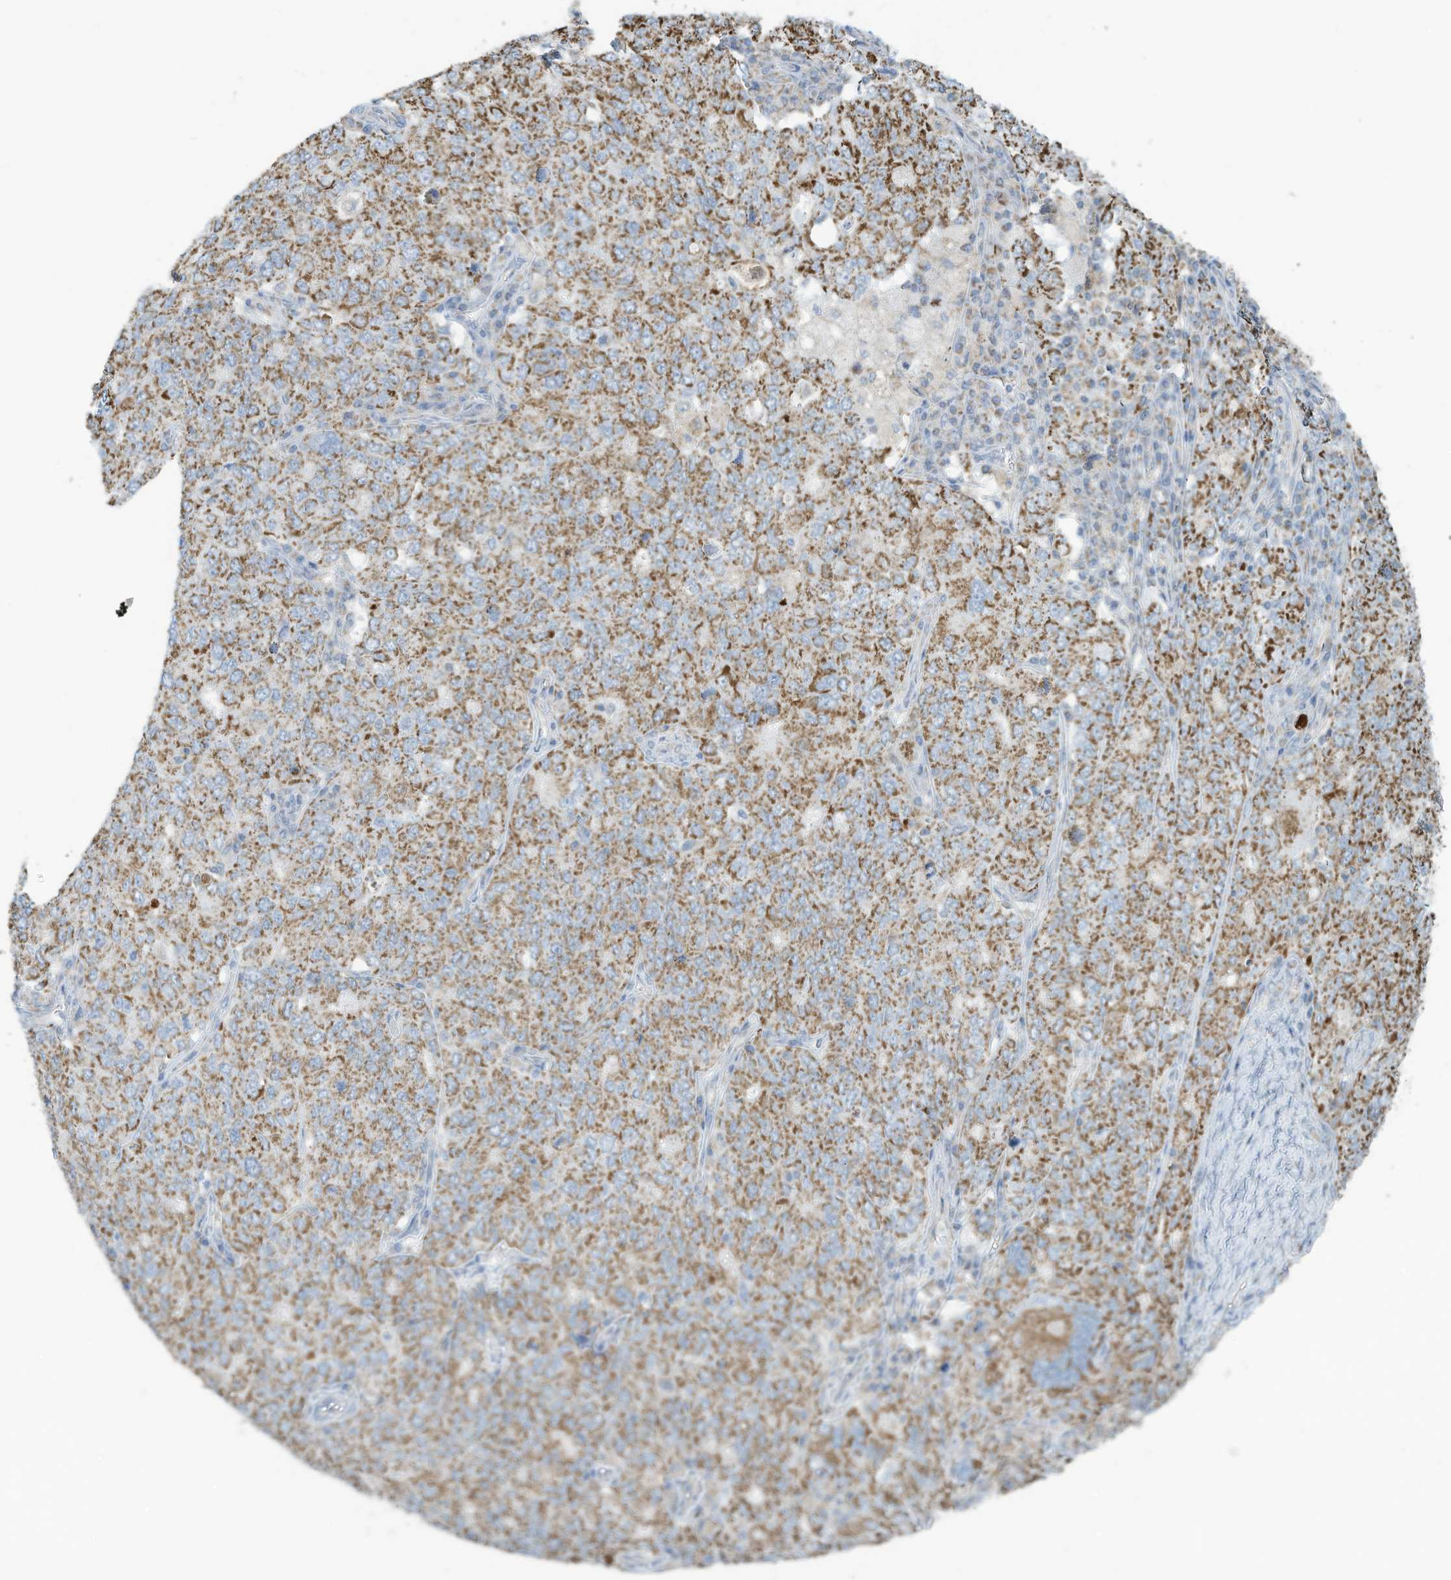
{"staining": {"intensity": "moderate", "quantity": ">75%", "location": "cytoplasmic/membranous"}, "tissue": "ovarian cancer", "cell_type": "Tumor cells", "image_type": "cancer", "snomed": [{"axis": "morphology", "description": "Carcinoma, endometroid"}, {"axis": "topography", "description": "Ovary"}], "caption": "Immunohistochemistry (IHC) of human ovarian endometroid carcinoma exhibits medium levels of moderate cytoplasmic/membranous staining in about >75% of tumor cells. The staining was performed using DAB to visualize the protein expression in brown, while the nuclei were stained in blue with hematoxylin (Magnification: 20x).", "gene": "NLN", "patient": {"sex": "female", "age": 62}}